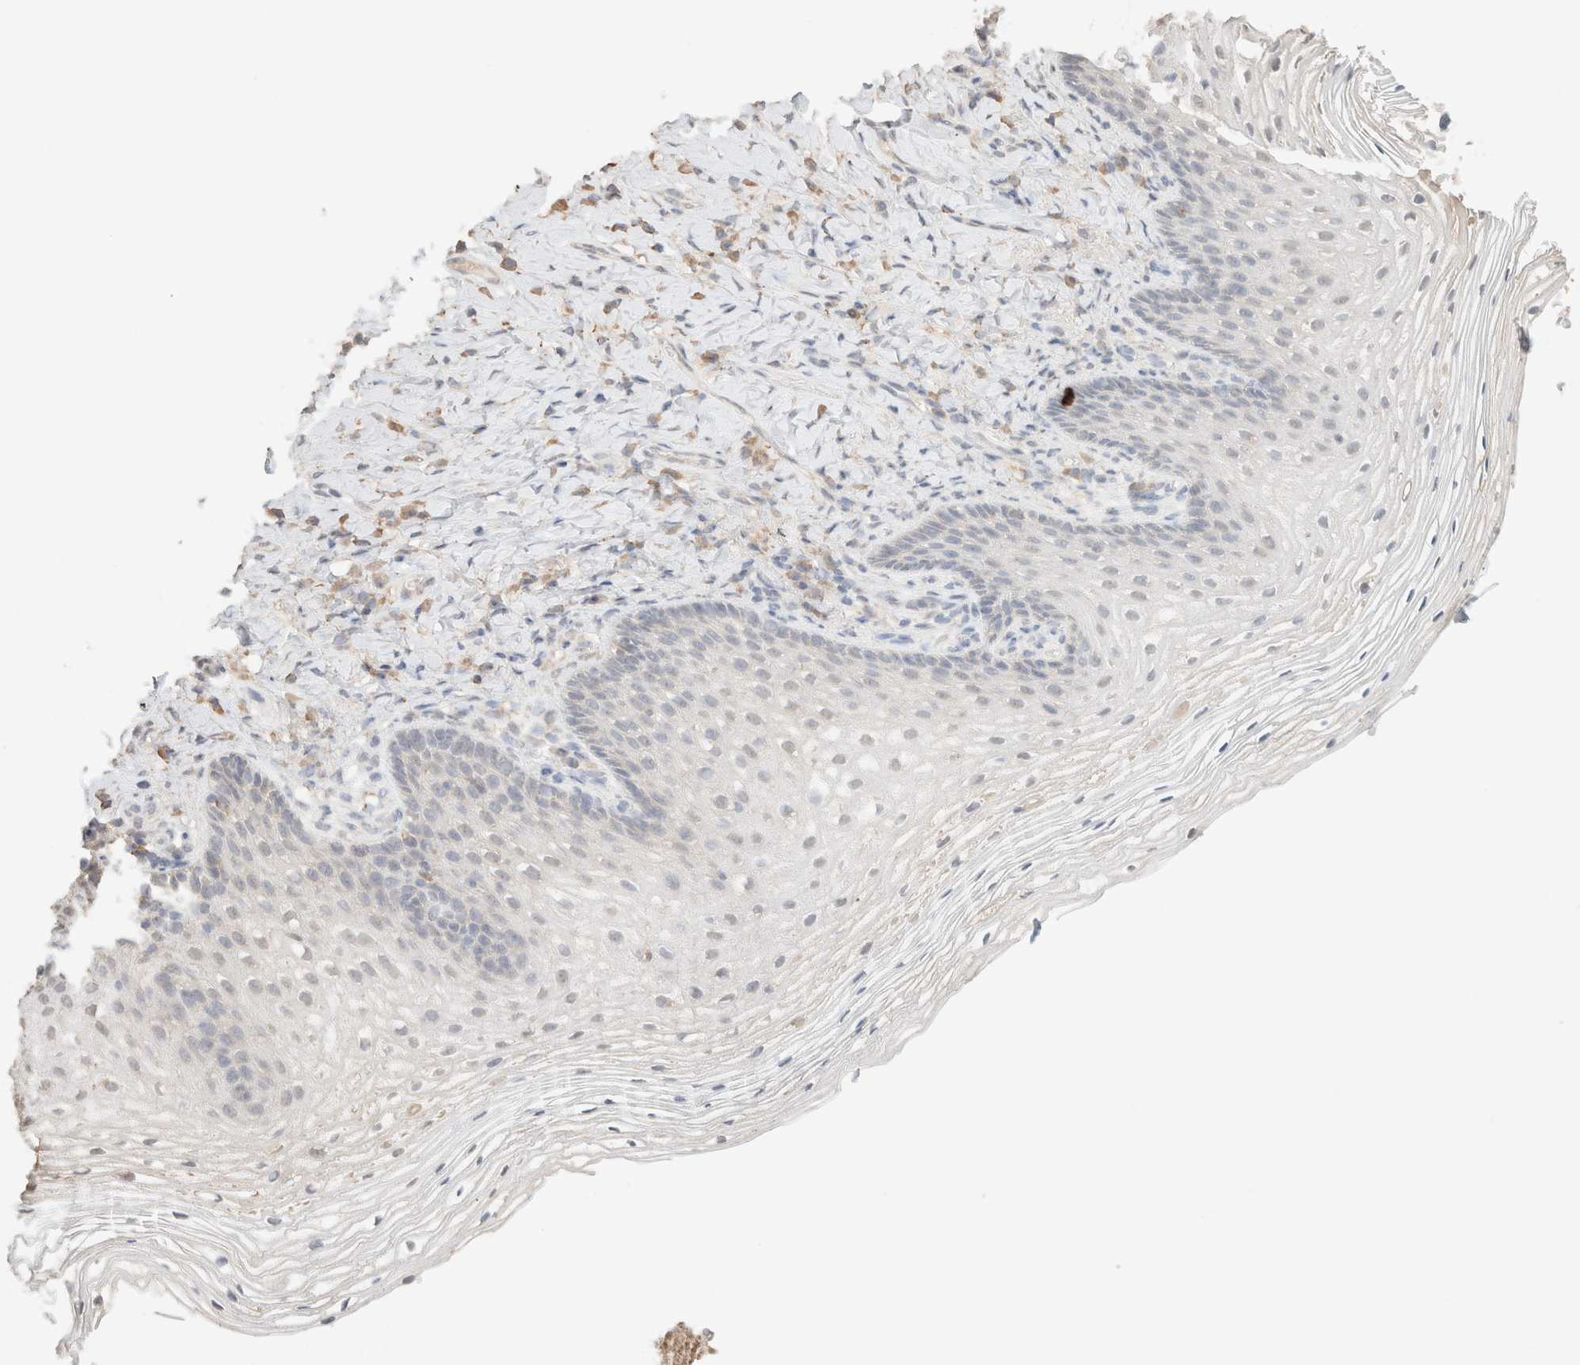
{"staining": {"intensity": "negative", "quantity": "none", "location": "none"}, "tissue": "vagina", "cell_type": "Squamous epithelial cells", "image_type": "normal", "snomed": [{"axis": "morphology", "description": "Normal tissue, NOS"}, {"axis": "topography", "description": "Vagina"}], "caption": "Image shows no significant protein staining in squamous epithelial cells of normal vagina.", "gene": "CPA1", "patient": {"sex": "female", "age": 60}}